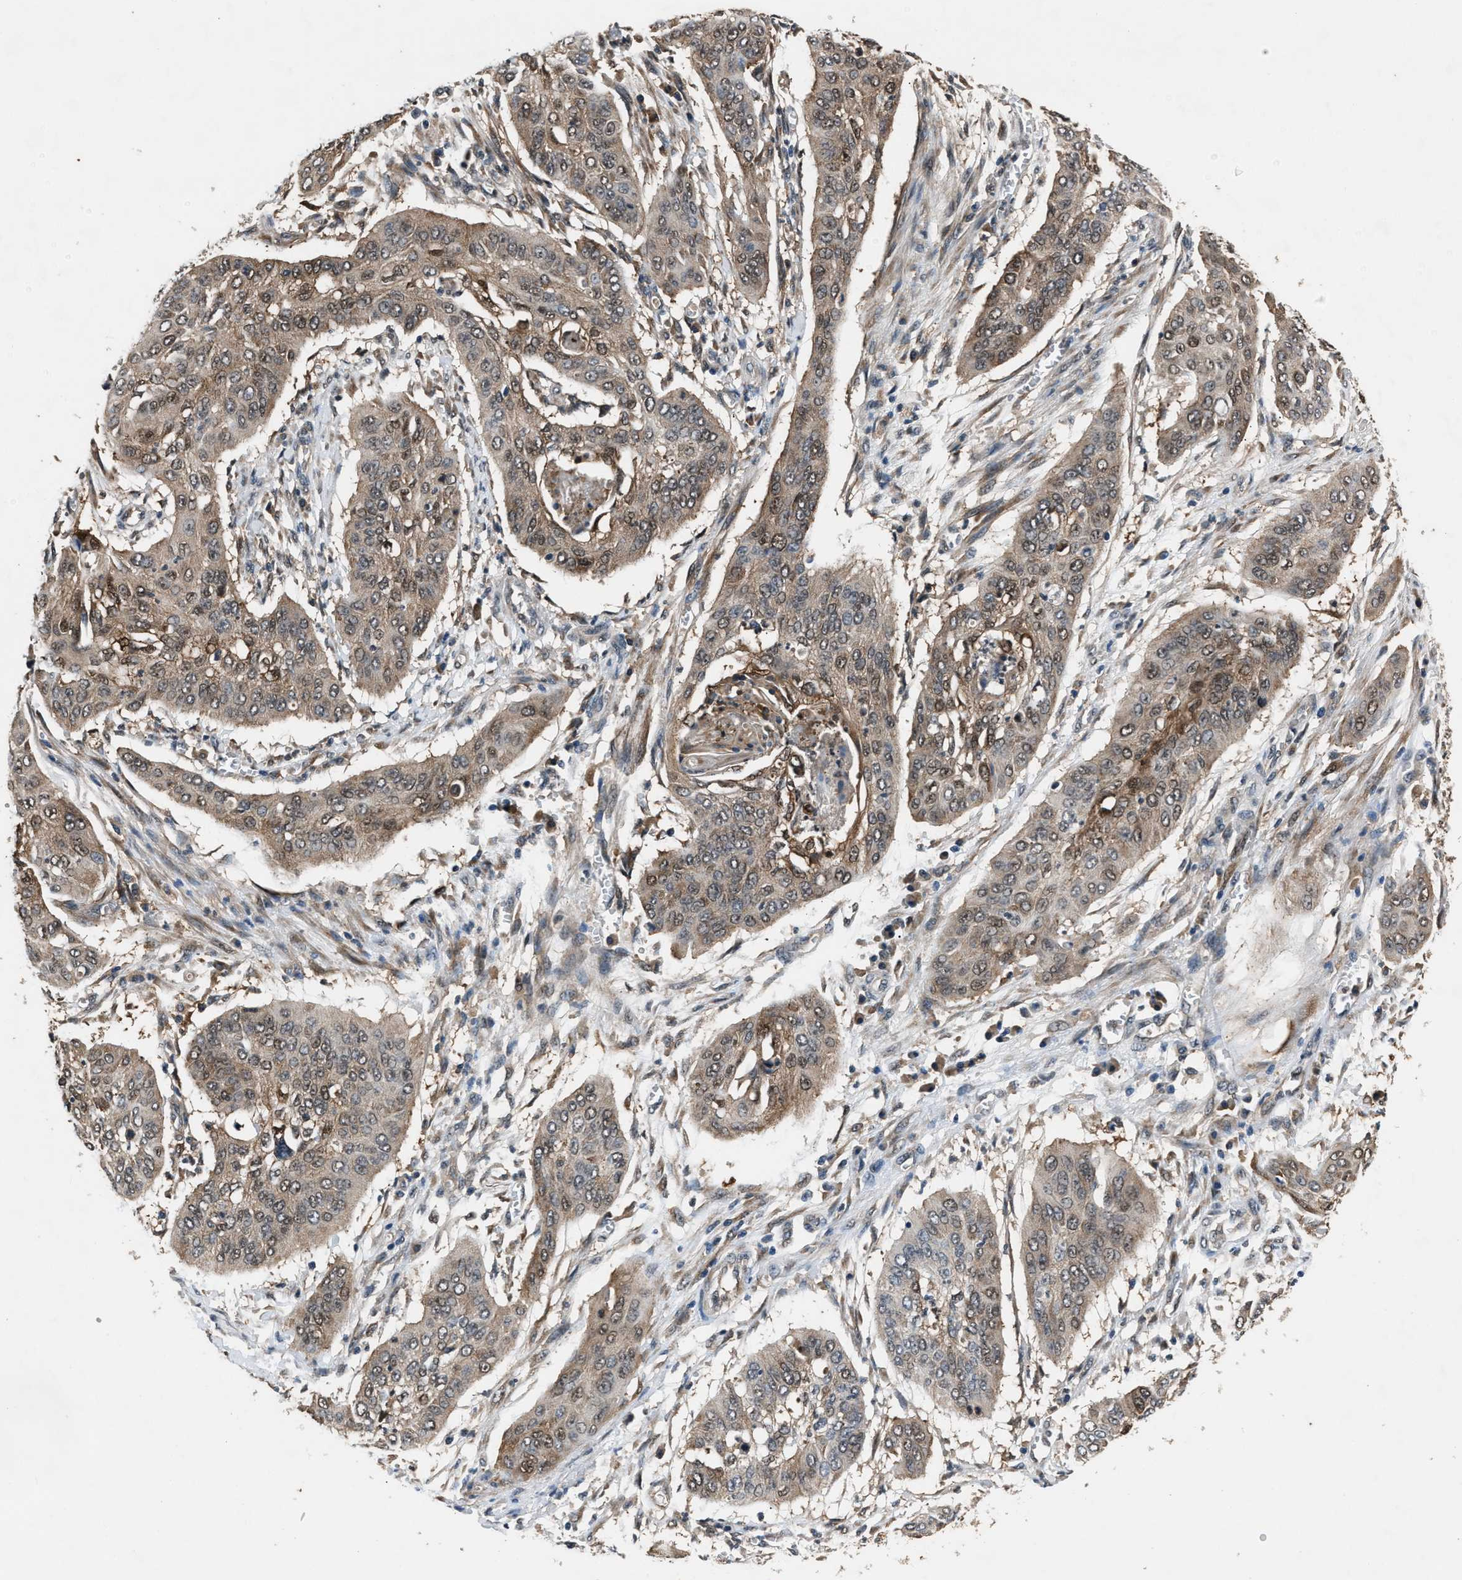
{"staining": {"intensity": "weak", "quantity": ">75%", "location": "cytoplasmic/membranous,nuclear"}, "tissue": "cervical cancer", "cell_type": "Tumor cells", "image_type": "cancer", "snomed": [{"axis": "morphology", "description": "Squamous cell carcinoma, NOS"}, {"axis": "topography", "description": "Cervix"}], "caption": "Protein positivity by IHC reveals weak cytoplasmic/membranous and nuclear staining in approximately >75% of tumor cells in cervical cancer (squamous cell carcinoma). Ihc stains the protein in brown and the nuclei are stained blue.", "gene": "TP53I3", "patient": {"sex": "female", "age": 39}}